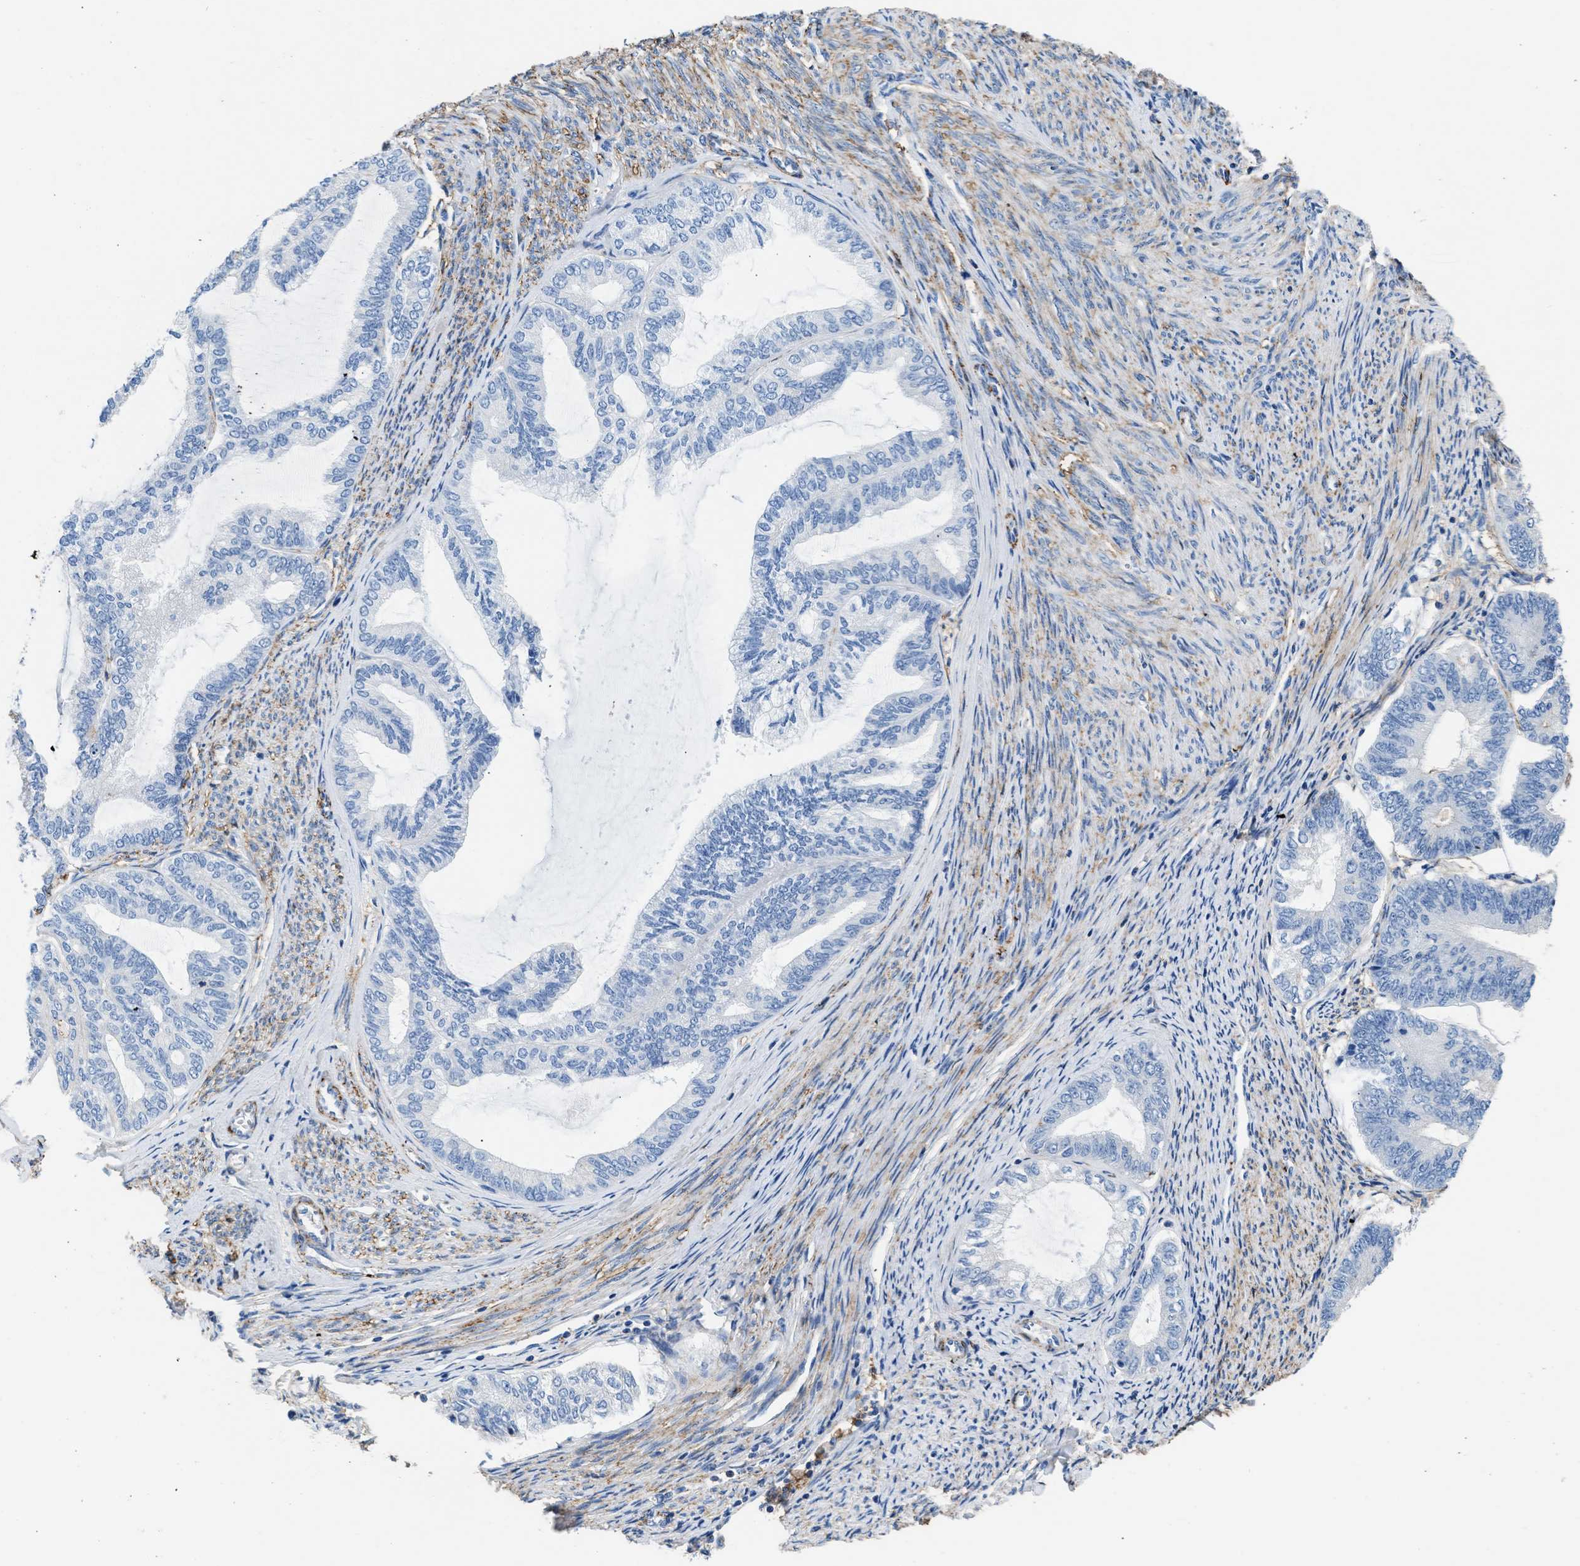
{"staining": {"intensity": "negative", "quantity": "none", "location": "none"}, "tissue": "endometrial cancer", "cell_type": "Tumor cells", "image_type": "cancer", "snomed": [{"axis": "morphology", "description": "Adenocarcinoma, NOS"}, {"axis": "topography", "description": "Endometrium"}], "caption": "A high-resolution image shows immunohistochemistry (IHC) staining of endometrial adenocarcinoma, which shows no significant staining in tumor cells.", "gene": "KCNQ4", "patient": {"sex": "female", "age": 86}}